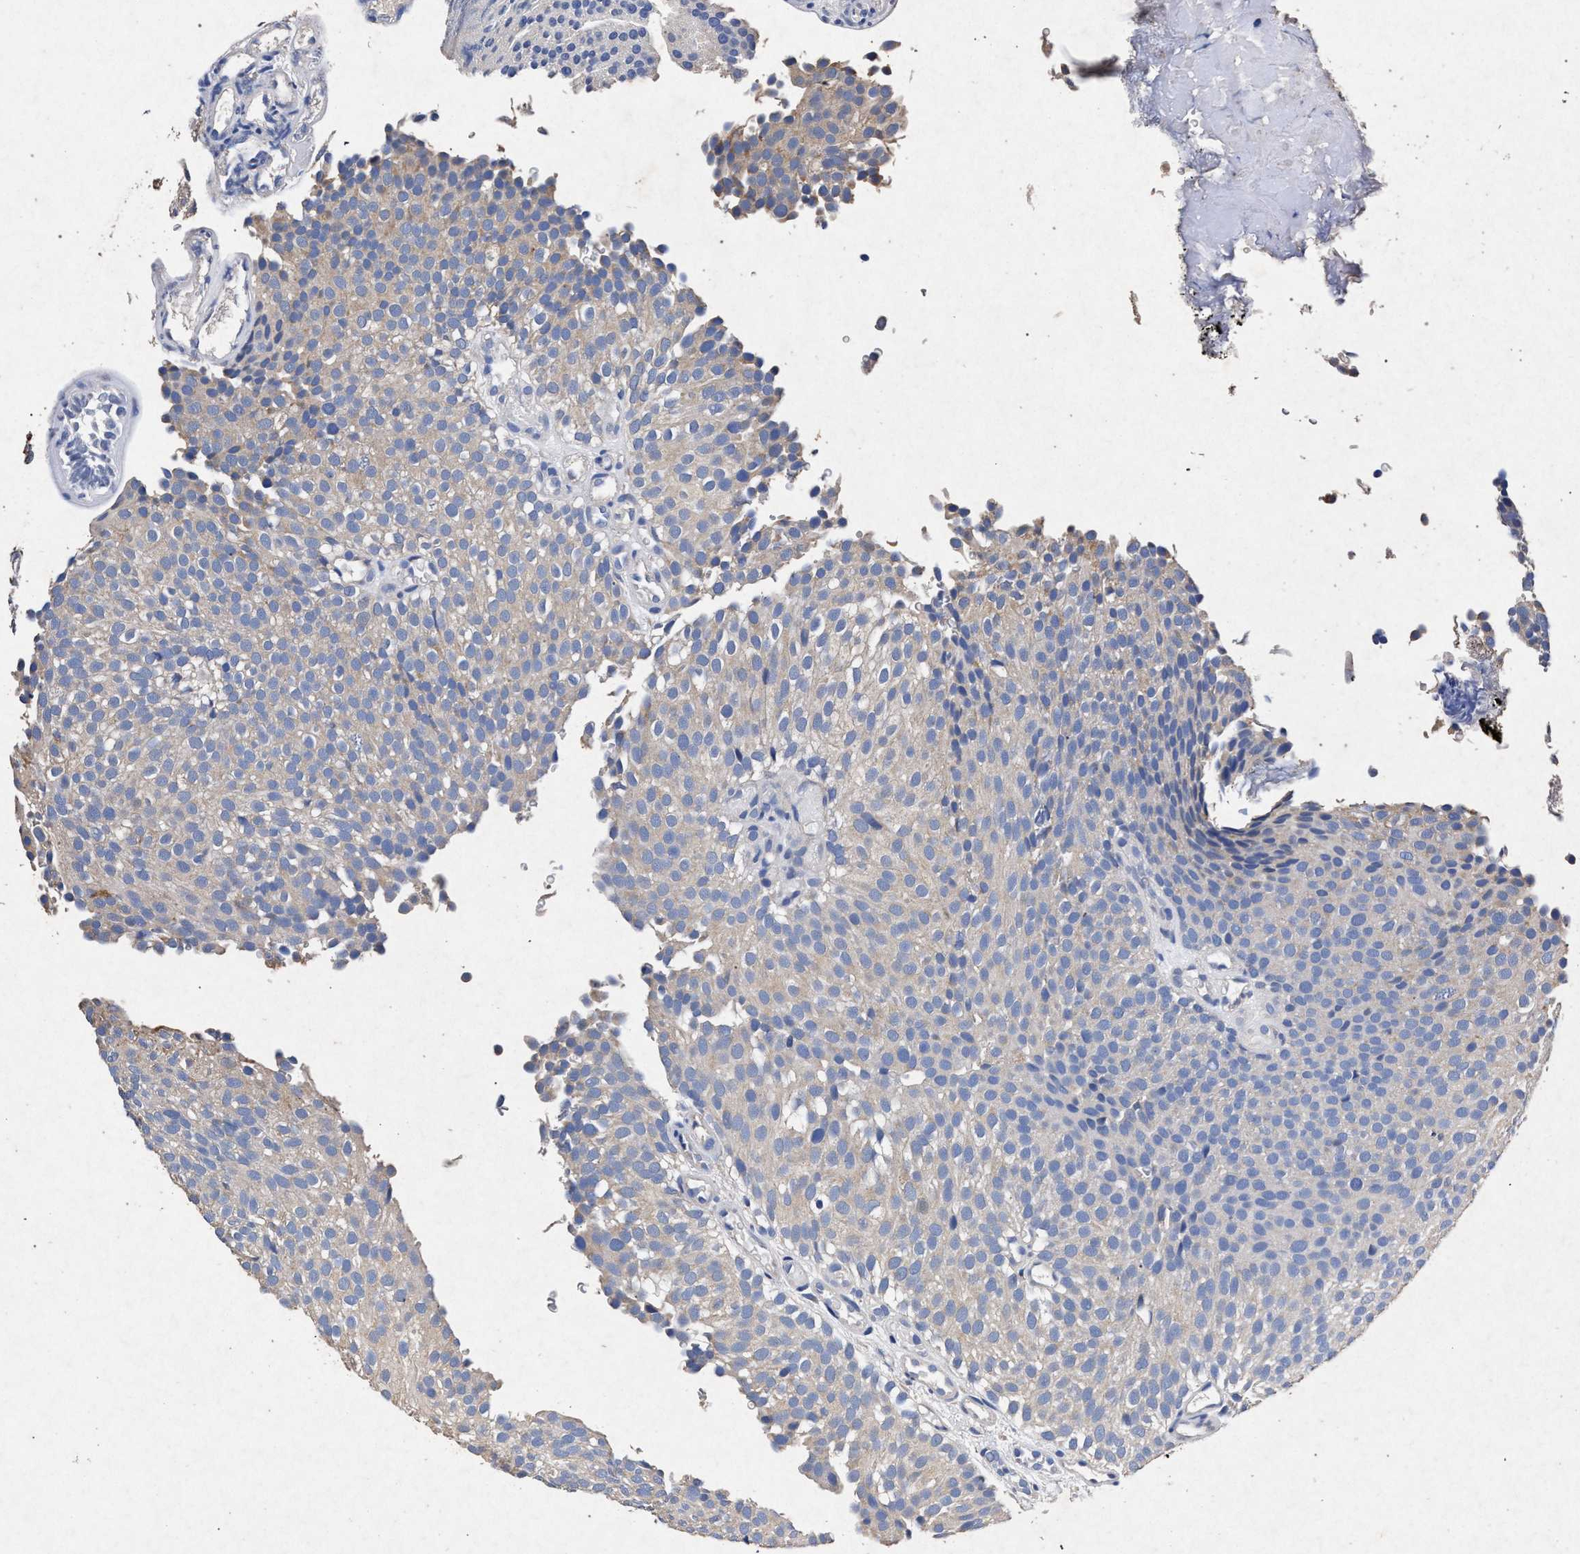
{"staining": {"intensity": "weak", "quantity": "<25%", "location": "cytoplasmic/membranous"}, "tissue": "urothelial cancer", "cell_type": "Tumor cells", "image_type": "cancer", "snomed": [{"axis": "morphology", "description": "Urothelial carcinoma, Low grade"}, {"axis": "topography", "description": "Urinary bladder"}], "caption": "Immunohistochemical staining of urothelial carcinoma (low-grade) exhibits no significant staining in tumor cells. (DAB immunohistochemistry, high magnification).", "gene": "ATP1A2", "patient": {"sex": "male", "age": 78}}